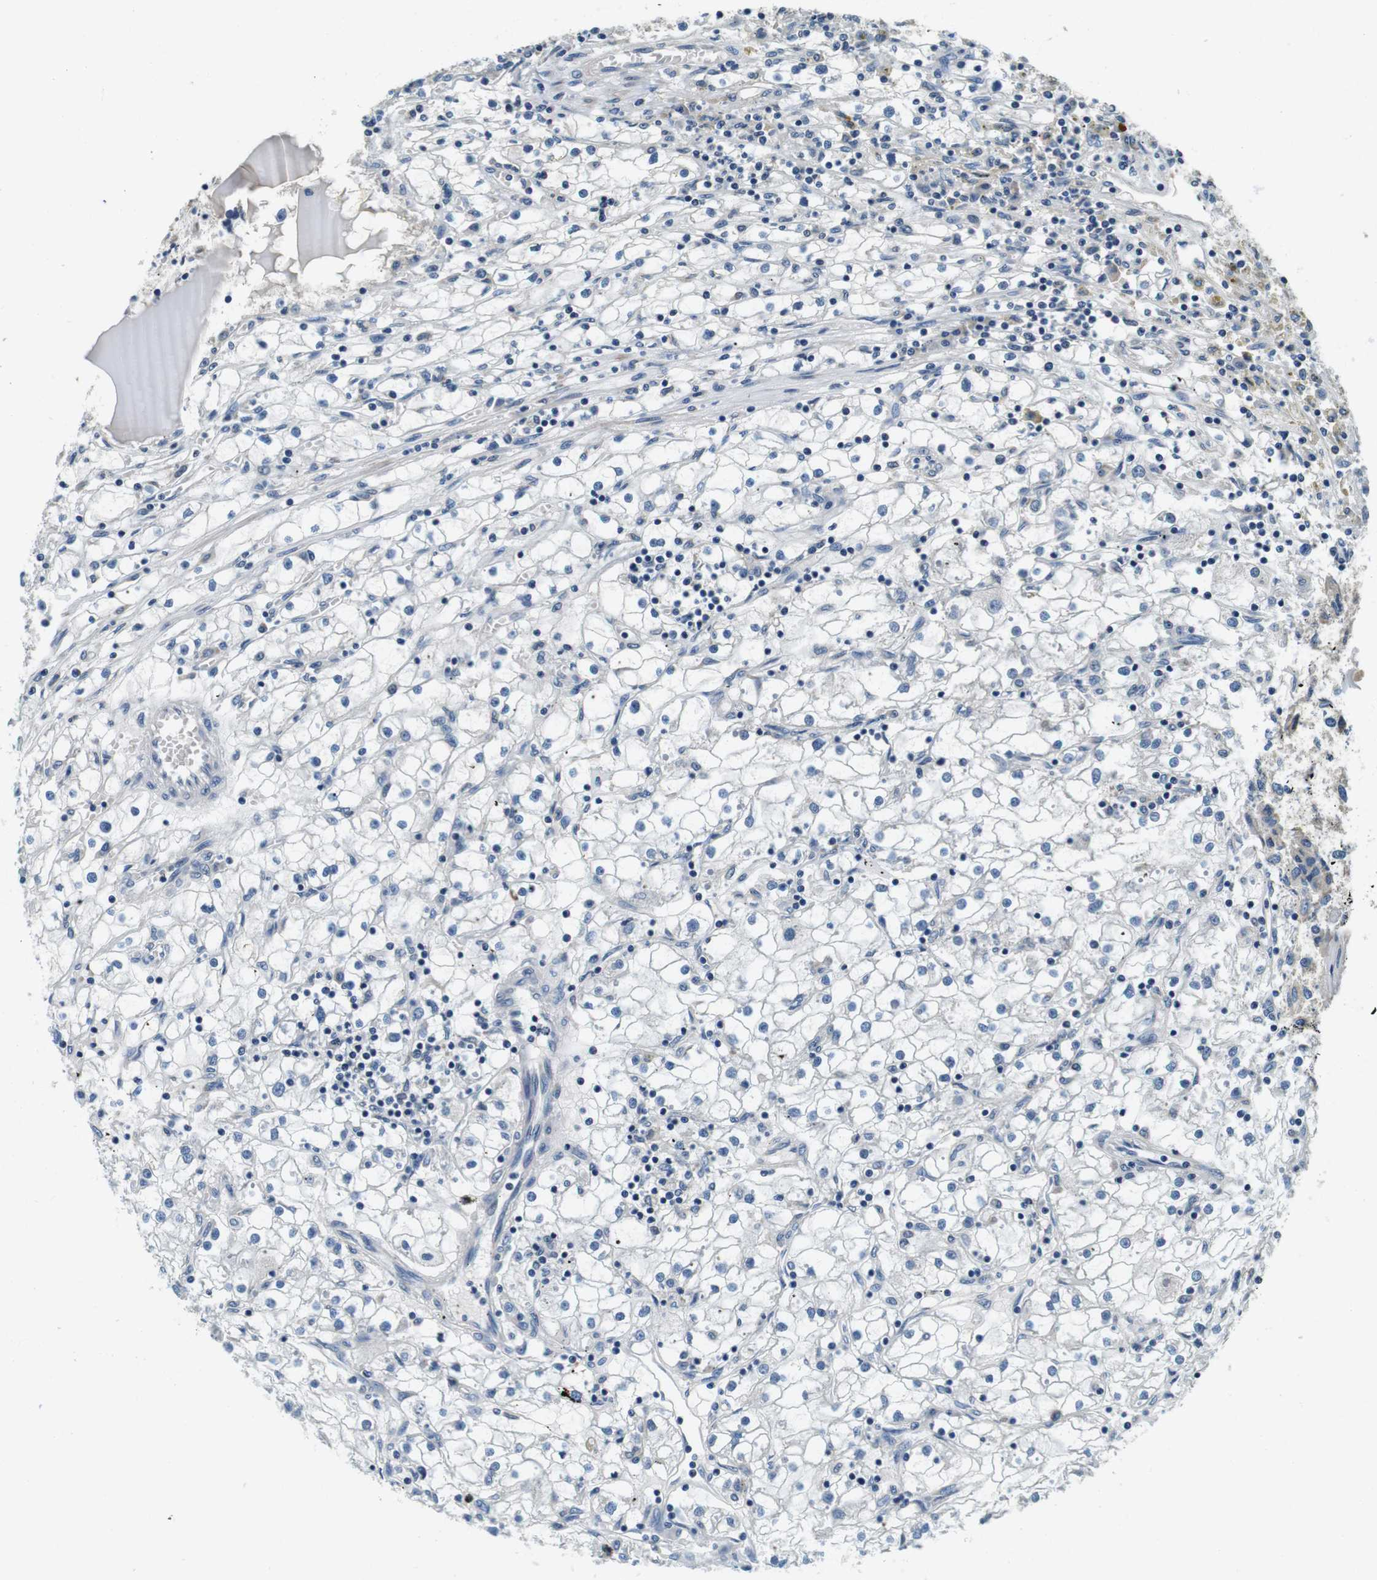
{"staining": {"intensity": "negative", "quantity": "none", "location": "none"}, "tissue": "renal cancer", "cell_type": "Tumor cells", "image_type": "cancer", "snomed": [{"axis": "morphology", "description": "Adenocarcinoma, NOS"}, {"axis": "topography", "description": "Kidney"}], "caption": "IHC photomicrograph of neoplastic tissue: human adenocarcinoma (renal) stained with DAB demonstrates no significant protein expression in tumor cells. (Stains: DAB immunohistochemistry with hematoxylin counter stain, Microscopy: brightfield microscopy at high magnification).", "gene": "DTNA", "patient": {"sex": "male", "age": 56}}